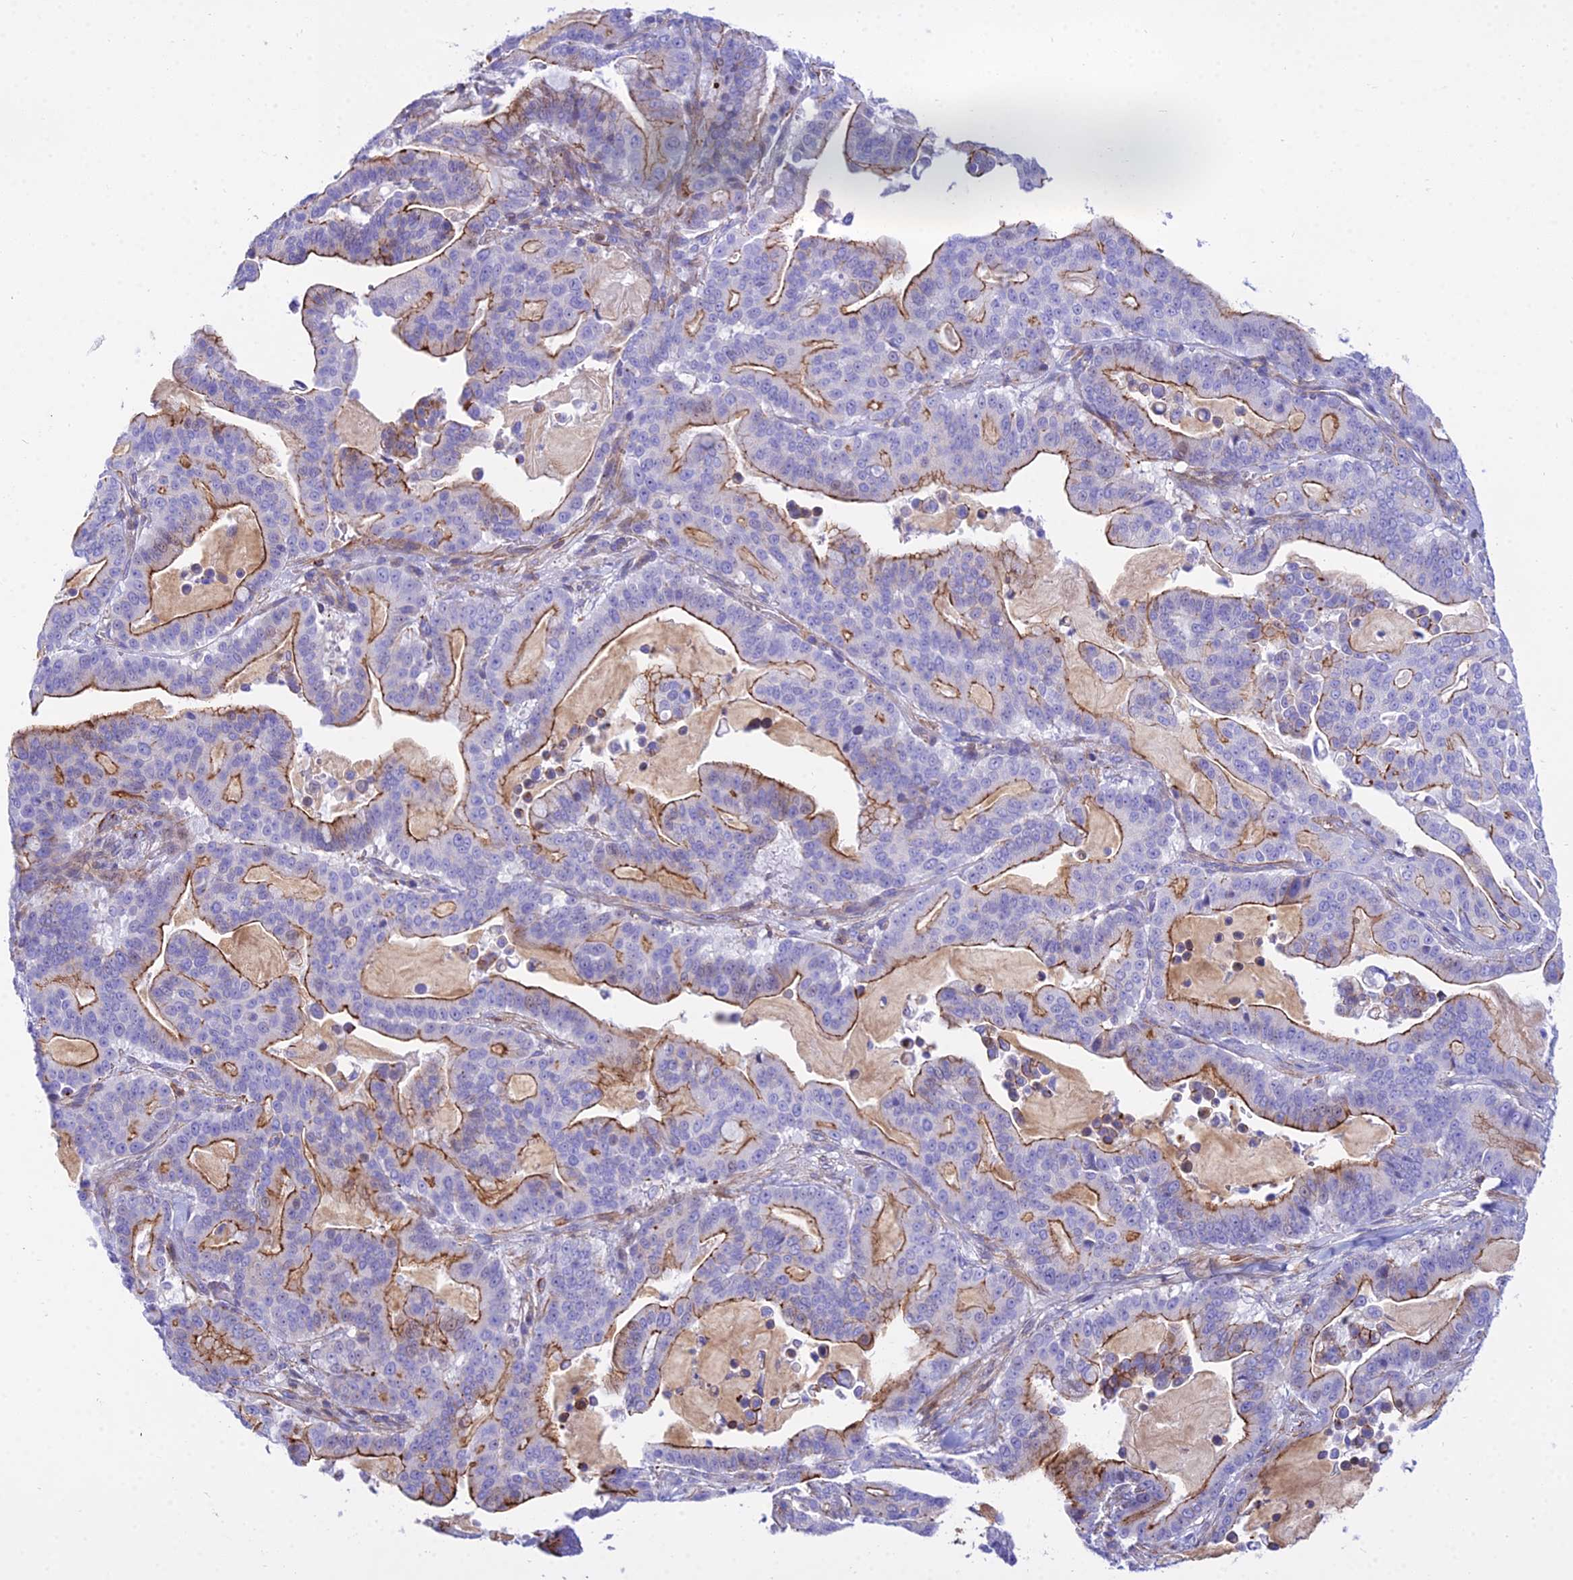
{"staining": {"intensity": "moderate", "quantity": "25%-75%", "location": "cytoplasmic/membranous"}, "tissue": "pancreatic cancer", "cell_type": "Tumor cells", "image_type": "cancer", "snomed": [{"axis": "morphology", "description": "Adenocarcinoma, NOS"}, {"axis": "topography", "description": "Pancreas"}], "caption": "Immunohistochemical staining of human pancreatic adenocarcinoma shows medium levels of moderate cytoplasmic/membranous protein positivity in about 25%-75% of tumor cells. The protein is shown in brown color, while the nuclei are stained blue.", "gene": "DLX1", "patient": {"sex": "male", "age": 63}}